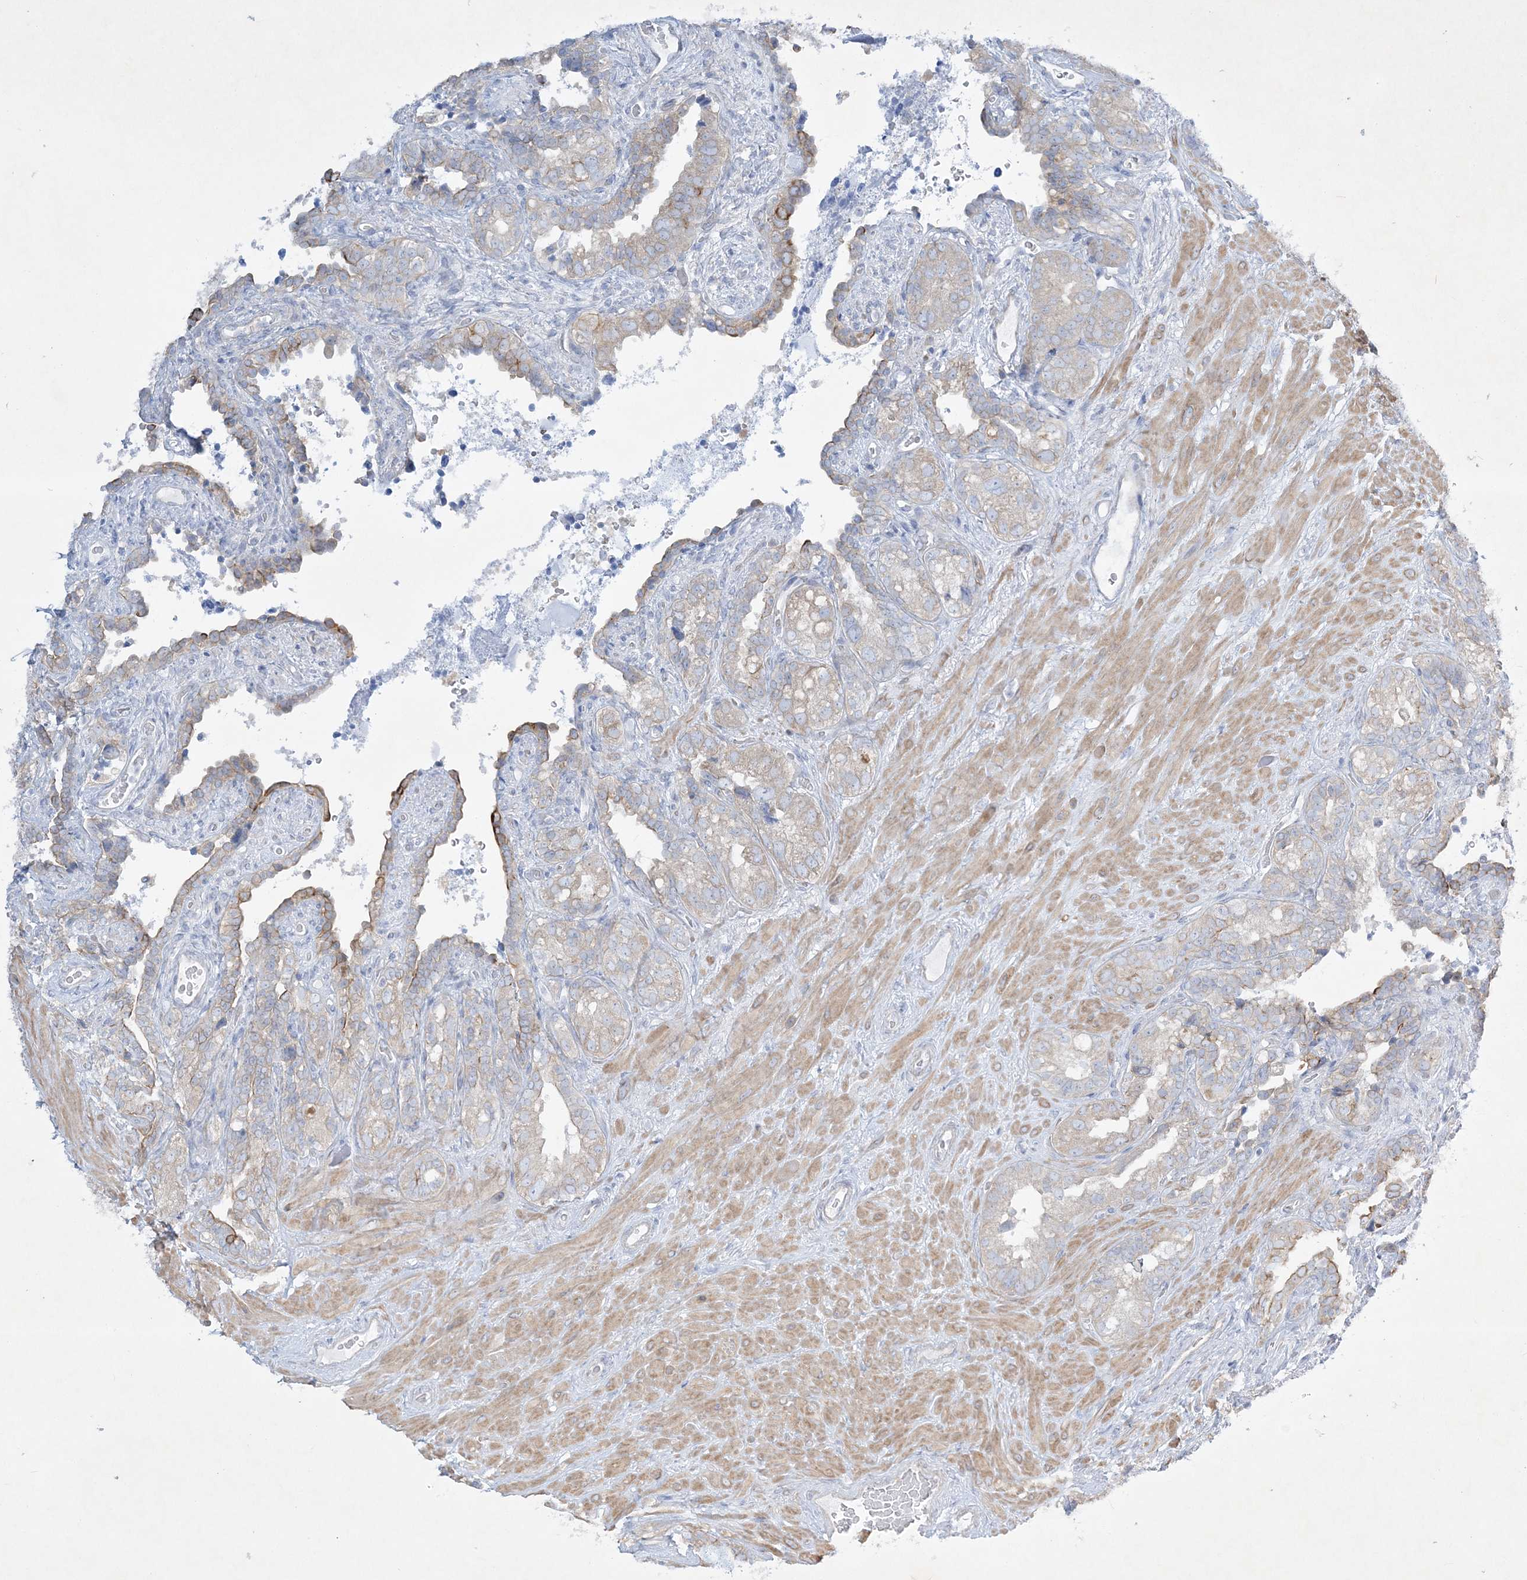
{"staining": {"intensity": "weak", "quantity": "<25%", "location": "cytoplasmic/membranous"}, "tissue": "seminal vesicle", "cell_type": "Glandular cells", "image_type": "normal", "snomed": [{"axis": "morphology", "description": "Normal tissue, NOS"}, {"axis": "topography", "description": "Seminal veicle"}, {"axis": "topography", "description": "Peripheral nerve tissue"}], "caption": "DAB immunohistochemical staining of unremarkable human seminal vesicle demonstrates no significant positivity in glandular cells.", "gene": "FARSB", "patient": {"sex": "male", "age": 67}}